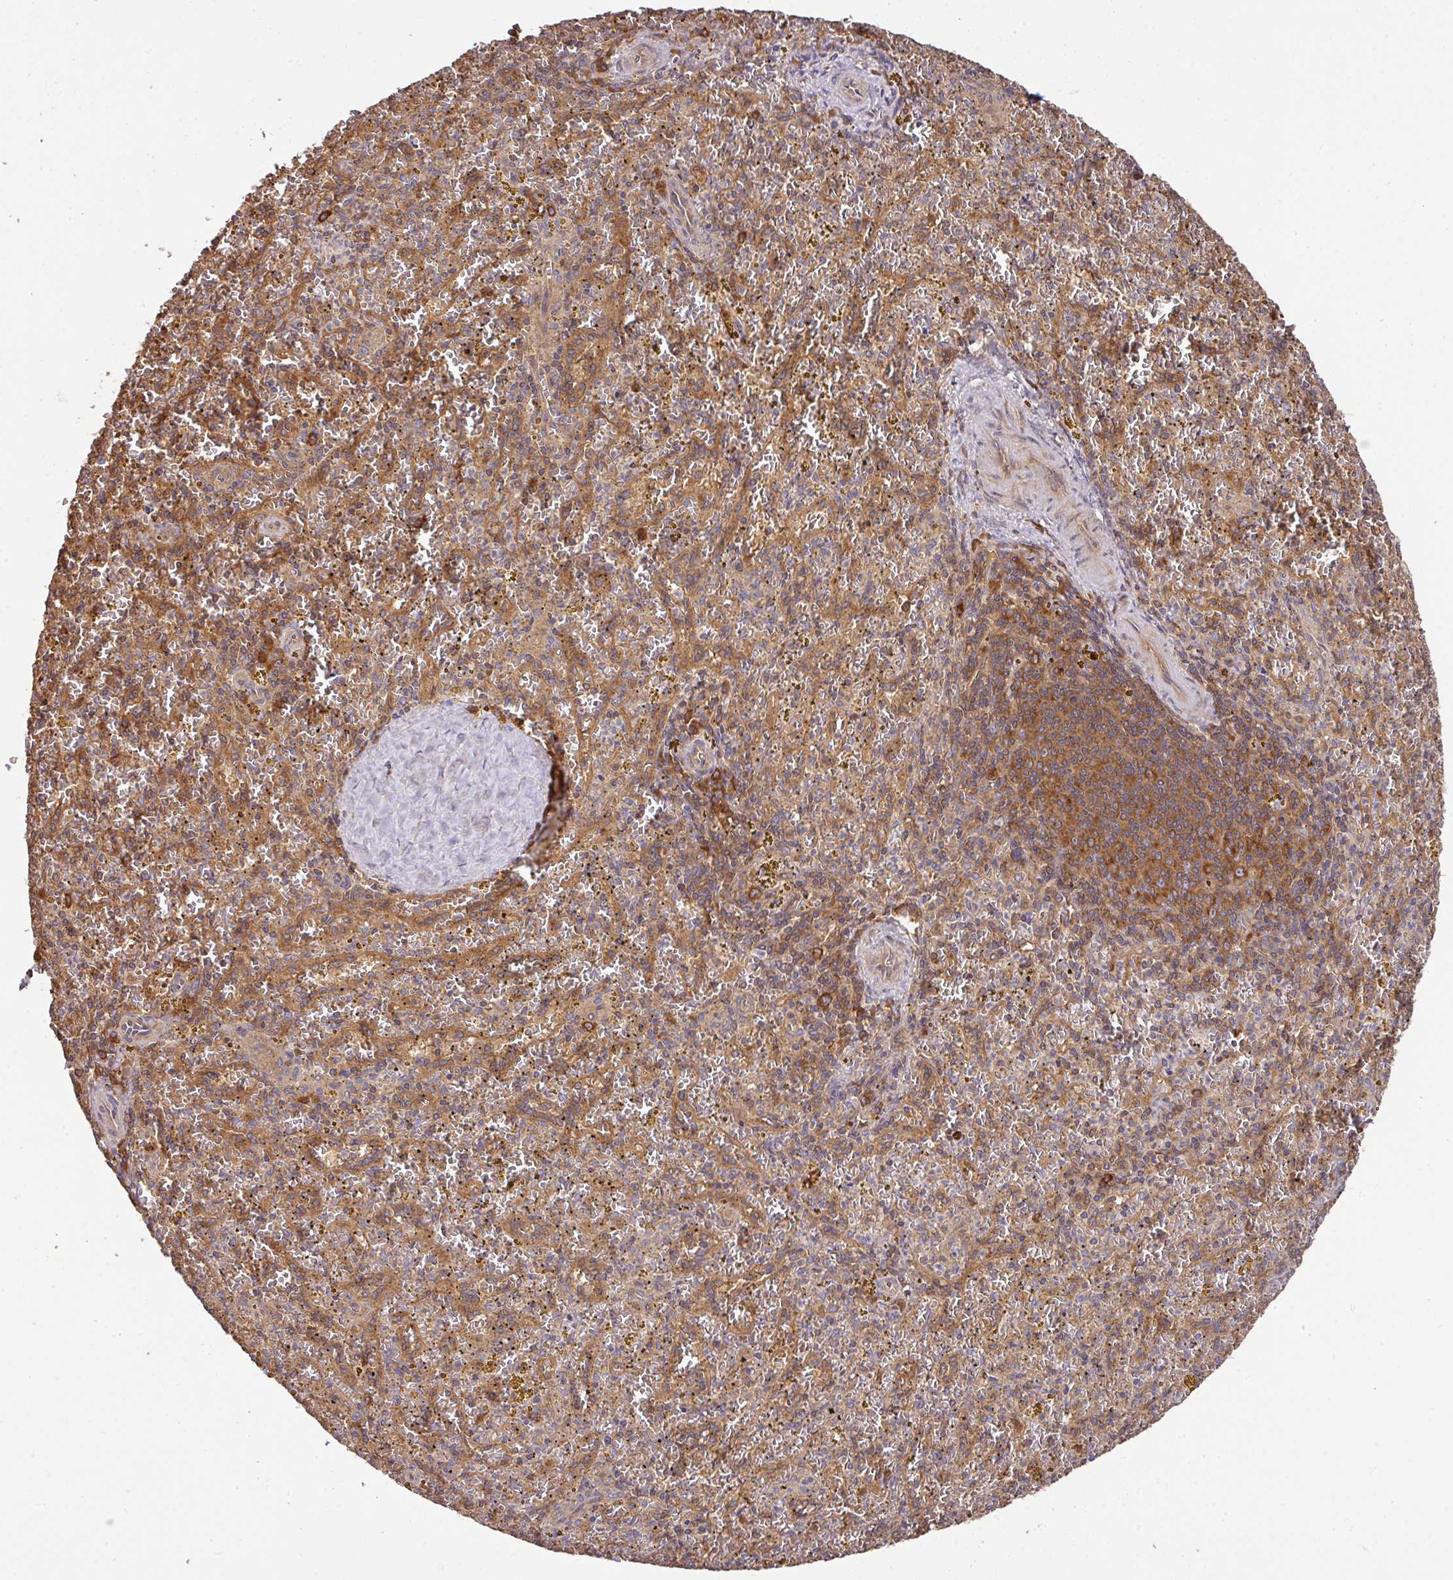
{"staining": {"intensity": "moderate", "quantity": "25%-75%", "location": "cytoplasmic/membranous"}, "tissue": "spleen", "cell_type": "Cells in red pulp", "image_type": "normal", "snomed": [{"axis": "morphology", "description": "Normal tissue, NOS"}, {"axis": "topography", "description": "Spleen"}], "caption": "The immunohistochemical stain shows moderate cytoplasmic/membranous positivity in cells in red pulp of benign spleen.", "gene": "GSPT1", "patient": {"sex": "male", "age": 57}}